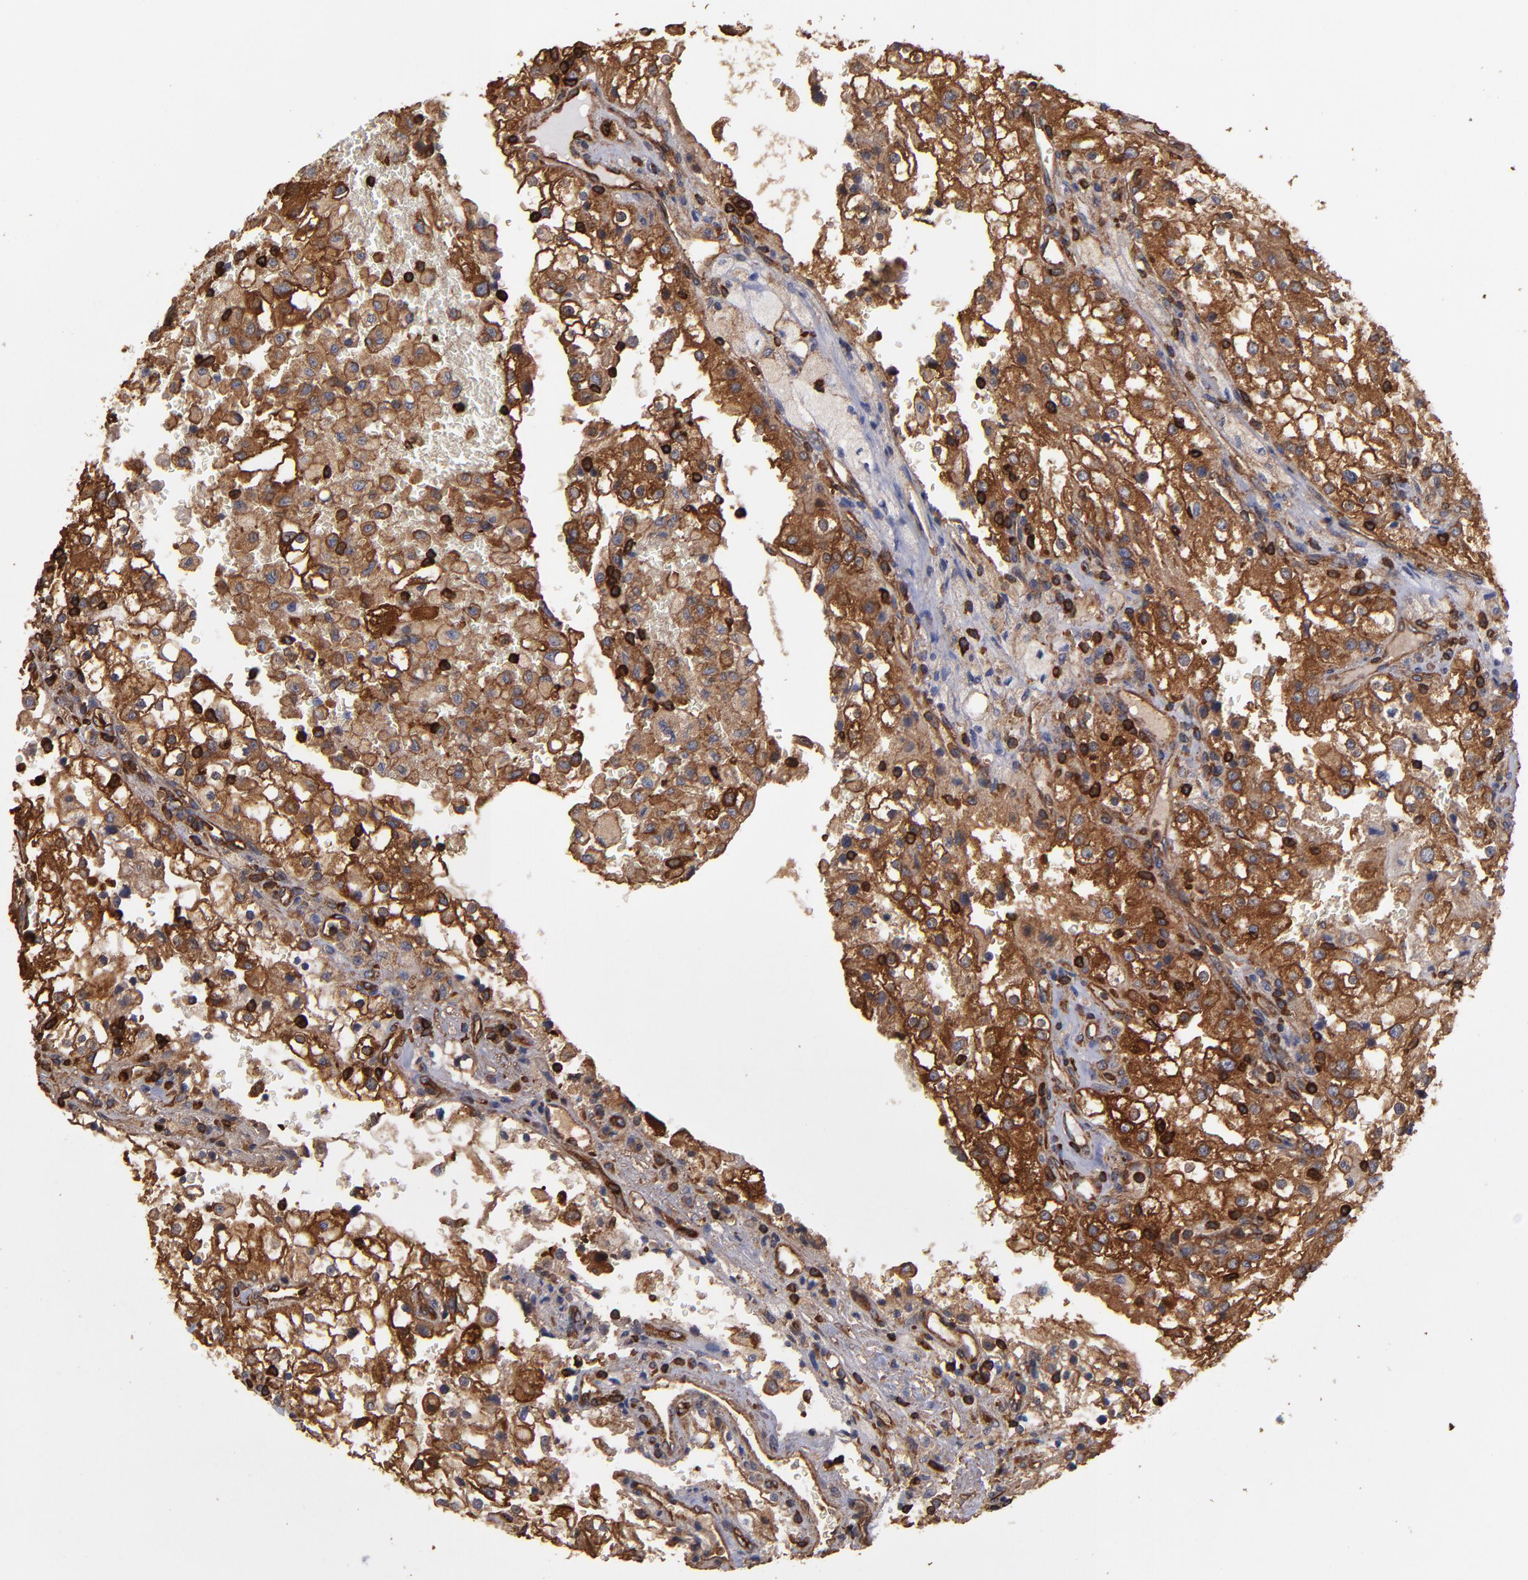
{"staining": {"intensity": "moderate", "quantity": ">75%", "location": "cytoplasmic/membranous"}, "tissue": "renal cancer", "cell_type": "Tumor cells", "image_type": "cancer", "snomed": [{"axis": "morphology", "description": "Adenocarcinoma, NOS"}, {"axis": "topography", "description": "Kidney"}], "caption": "High-power microscopy captured an immunohistochemistry (IHC) image of renal adenocarcinoma, revealing moderate cytoplasmic/membranous staining in about >75% of tumor cells. The protein is shown in brown color, while the nuclei are stained blue.", "gene": "ACTN4", "patient": {"sex": "female", "age": 74}}